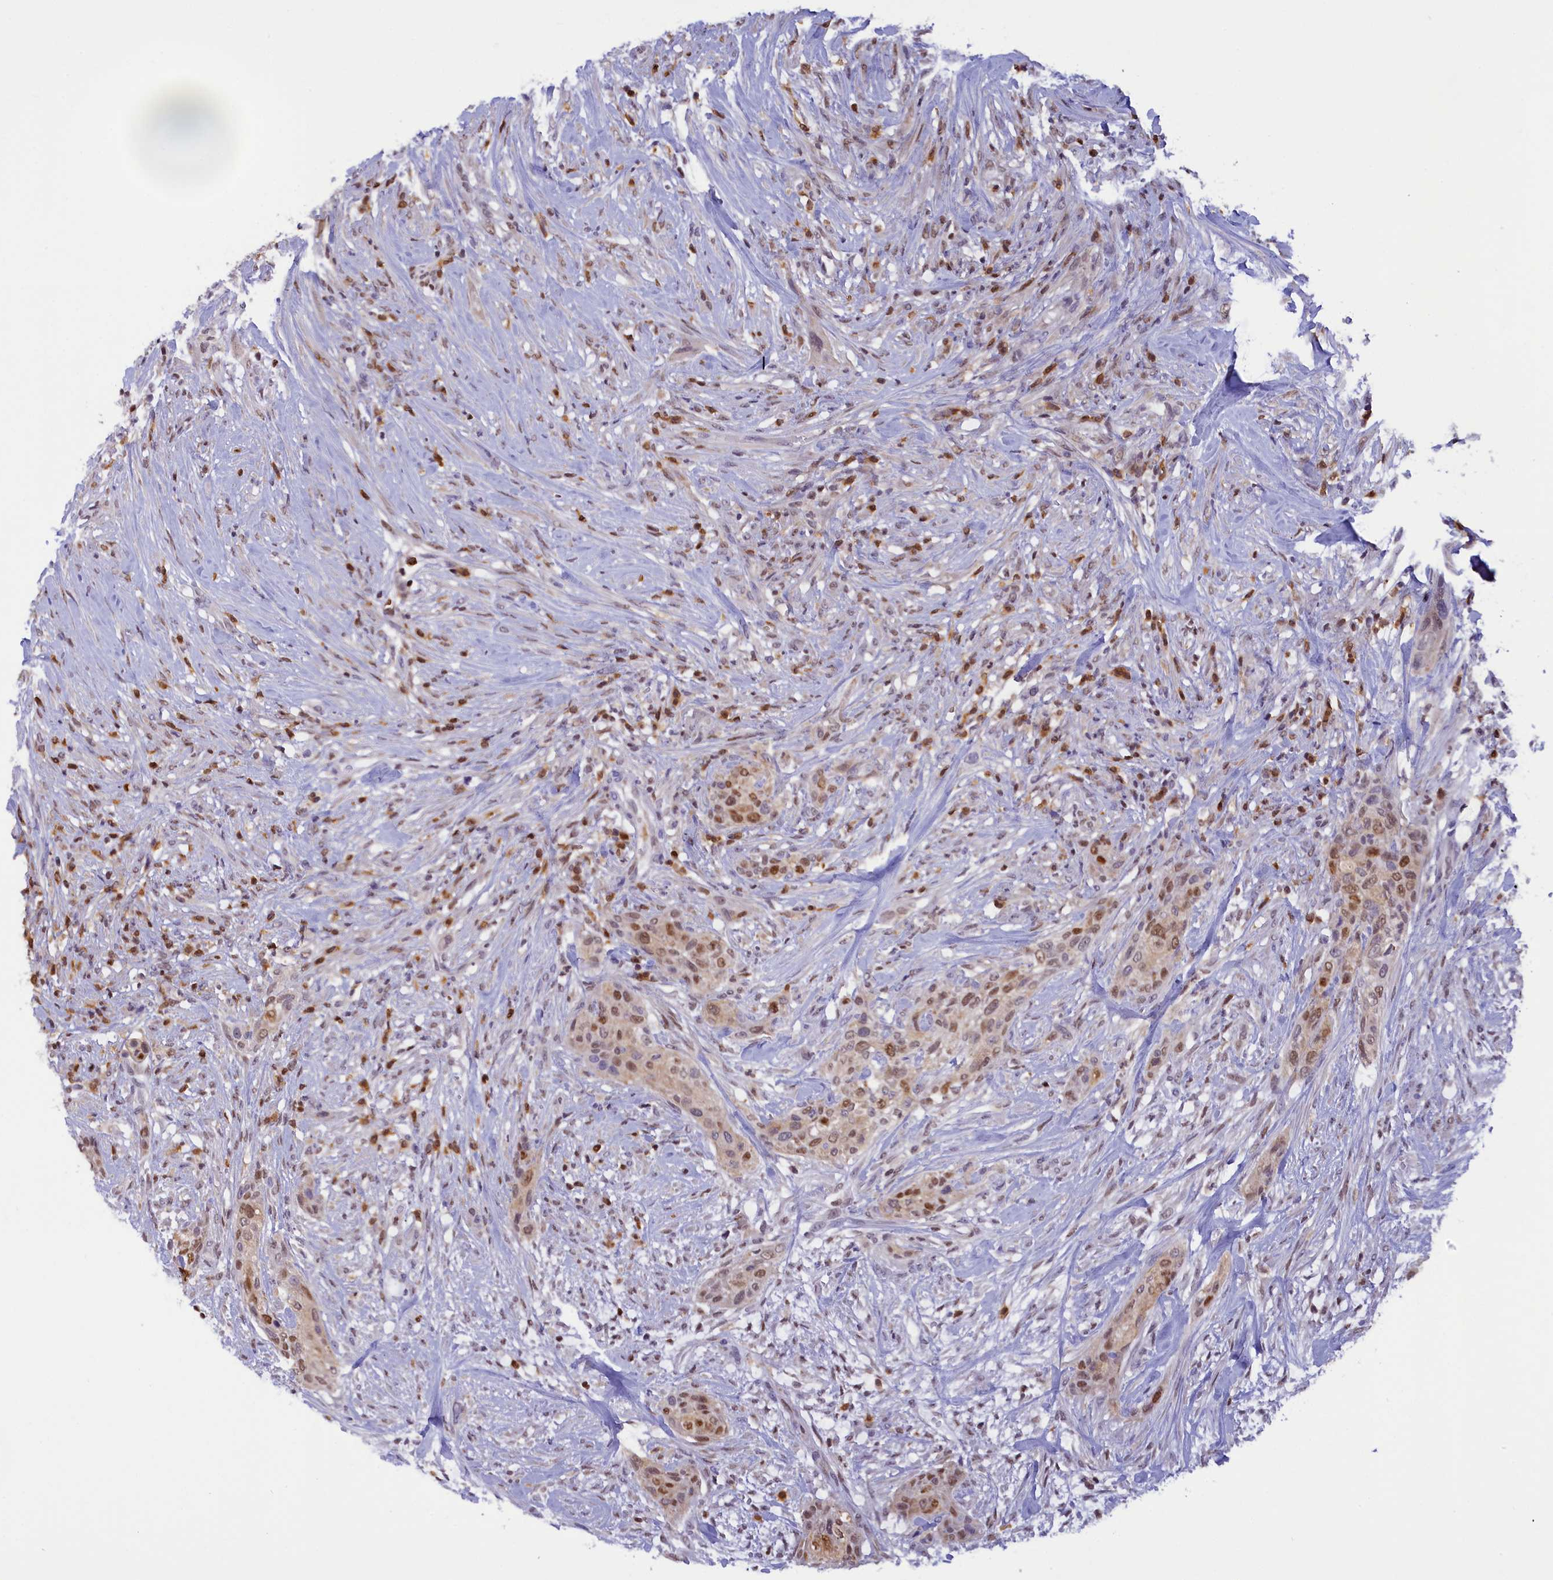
{"staining": {"intensity": "moderate", "quantity": ">75%", "location": "nuclear"}, "tissue": "urothelial cancer", "cell_type": "Tumor cells", "image_type": "cancer", "snomed": [{"axis": "morphology", "description": "Urothelial carcinoma, High grade"}, {"axis": "topography", "description": "Urinary bladder"}], "caption": "Immunohistochemical staining of urothelial cancer exhibits medium levels of moderate nuclear protein staining in about >75% of tumor cells. (Brightfield microscopy of DAB IHC at high magnification).", "gene": "IZUMO2", "patient": {"sex": "male", "age": 35}}